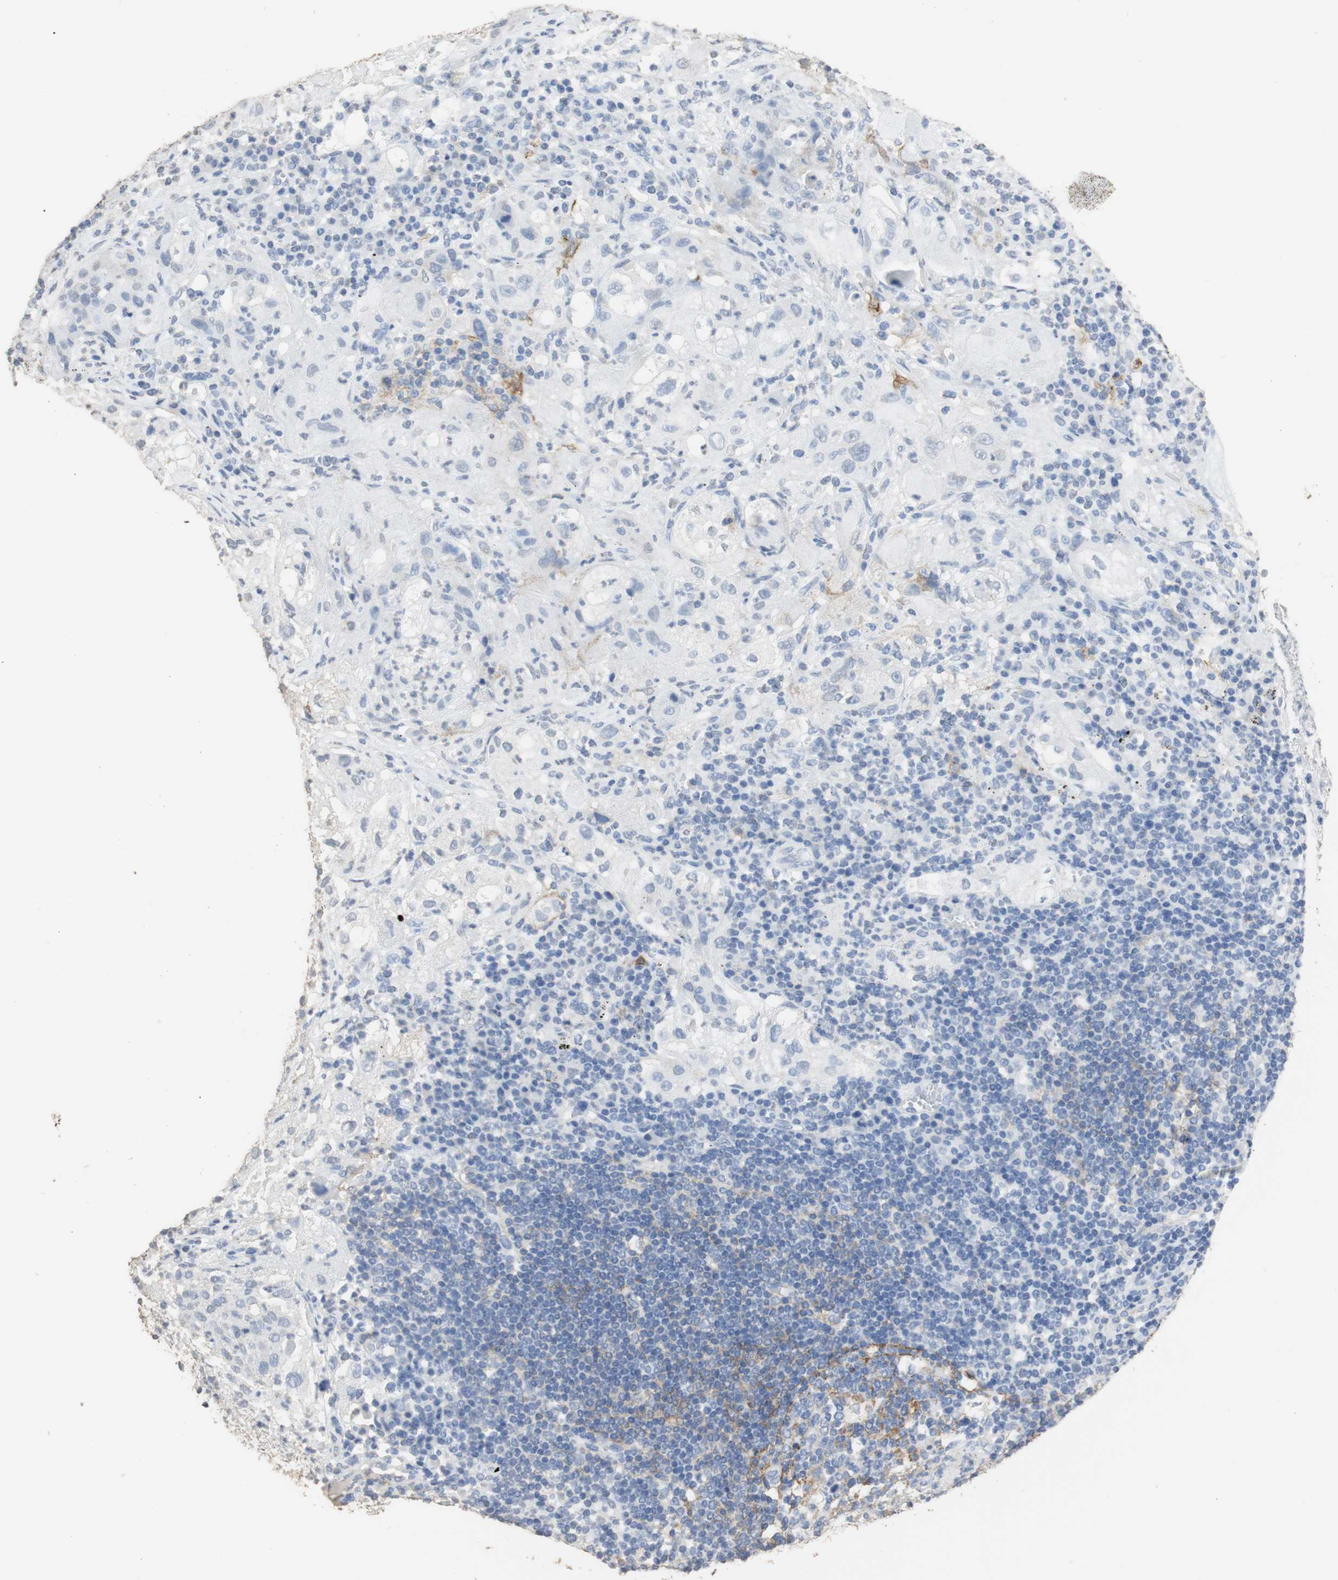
{"staining": {"intensity": "weak", "quantity": "<25%", "location": "cytoplasmic/membranous"}, "tissue": "lung cancer", "cell_type": "Tumor cells", "image_type": "cancer", "snomed": [{"axis": "morphology", "description": "Inflammation, NOS"}, {"axis": "morphology", "description": "Squamous cell carcinoma, NOS"}, {"axis": "topography", "description": "Lymph node"}, {"axis": "topography", "description": "Soft tissue"}, {"axis": "topography", "description": "Lung"}], "caption": "This is an immunohistochemistry (IHC) histopathology image of human lung cancer (squamous cell carcinoma). There is no positivity in tumor cells.", "gene": "L1CAM", "patient": {"sex": "male", "age": 66}}